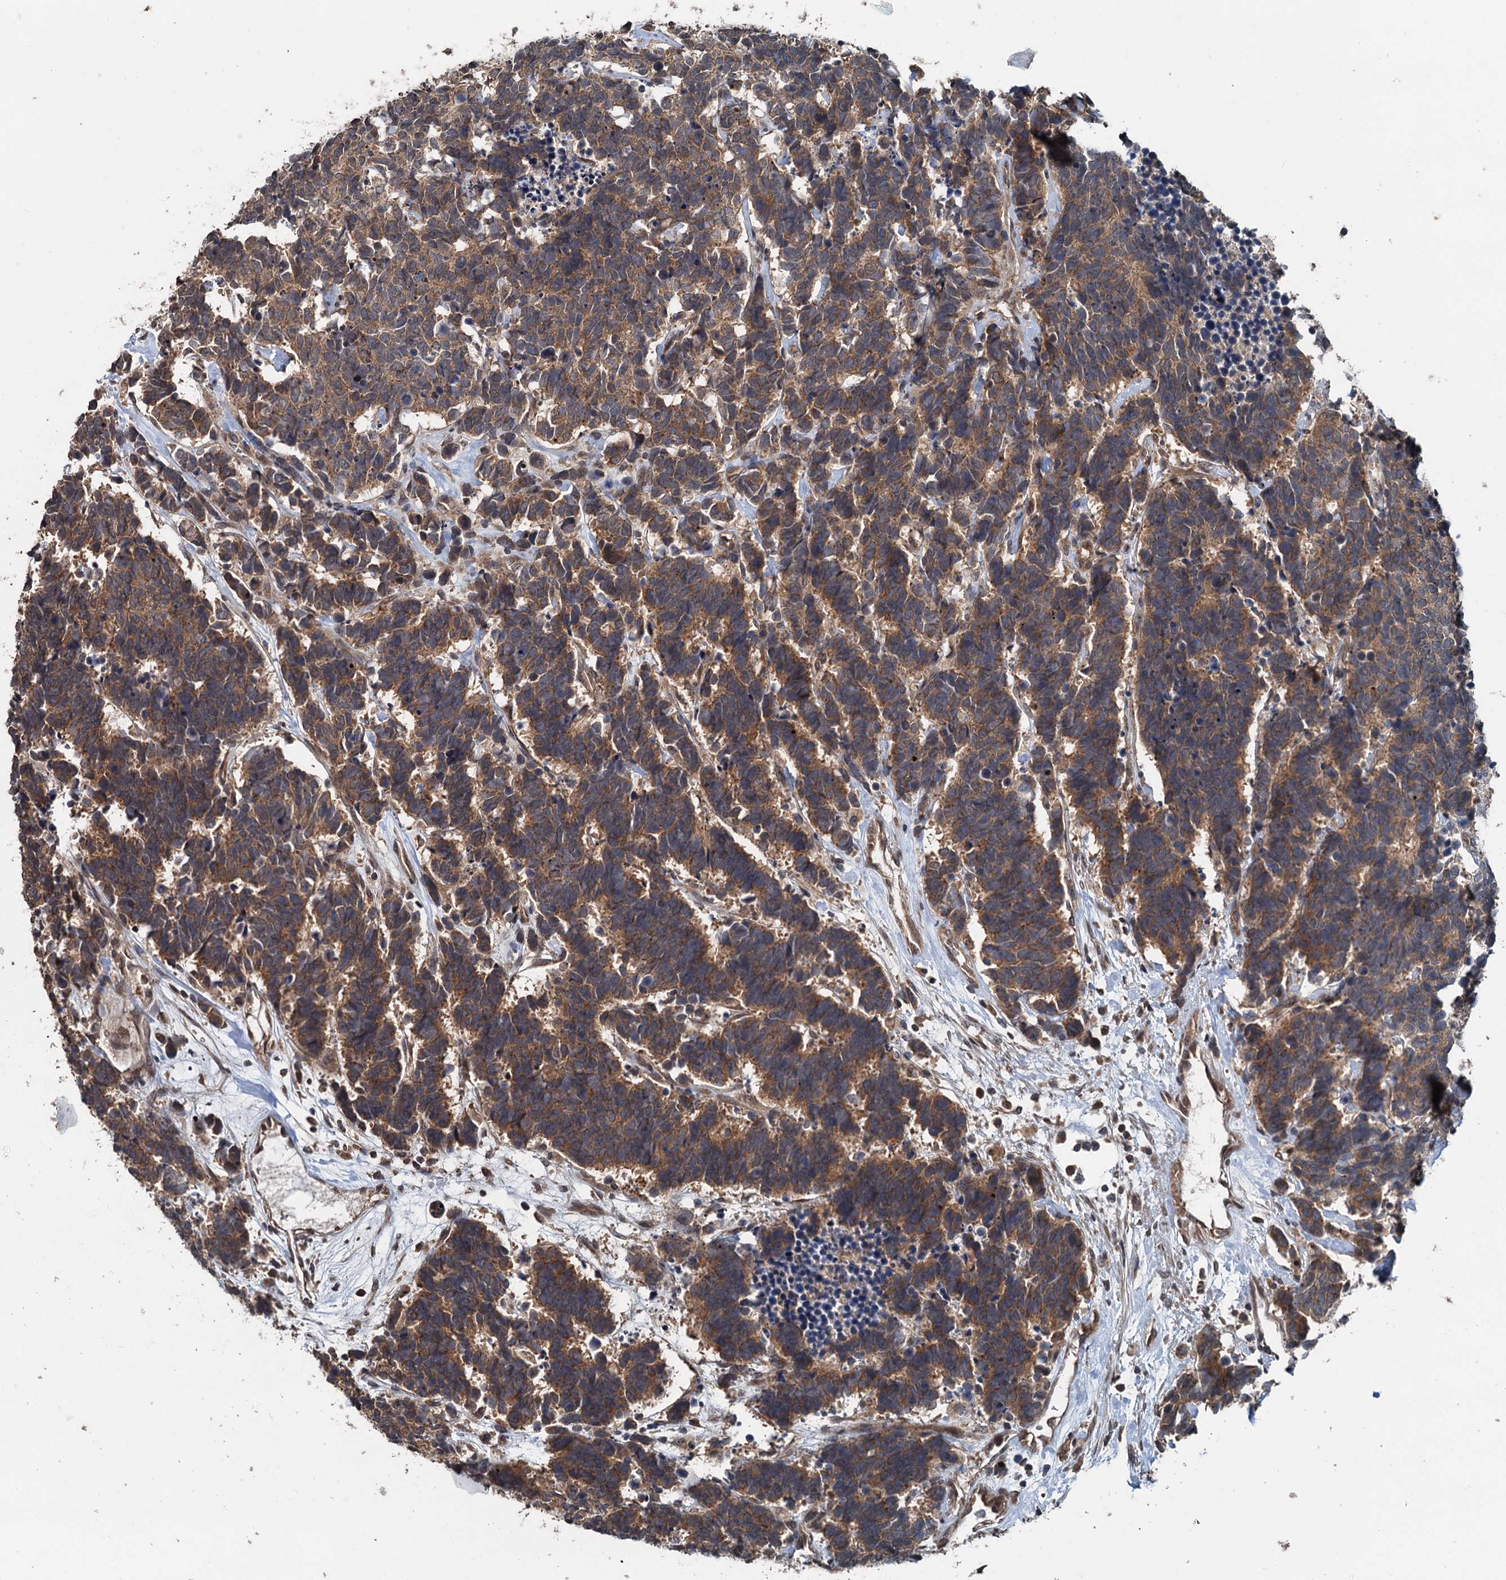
{"staining": {"intensity": "moderate", "quantity": ">75%", "location": "cytoplasmic/membranous"}, "tissue": "carcinoid", "cell_type": "Tumor cells", "image_type": "cancer", "snomed": [{"axis": "morphology", "description": "Carcinoma, NOS"}, {"axis": "morphology", "description": "Carcinoid, malignant, NOS"}, {"axis": "topography", "description": "Urinary bladder"}], "caption": "This is an image of immunohistochemistry (IHC) staining of malignant carcinoid, which shows moderate positivity in the cytoplasmic/membranous of tumor cells.", "gene": "N4BP2L2", "patient": {"sex": "male", "age": 57}}